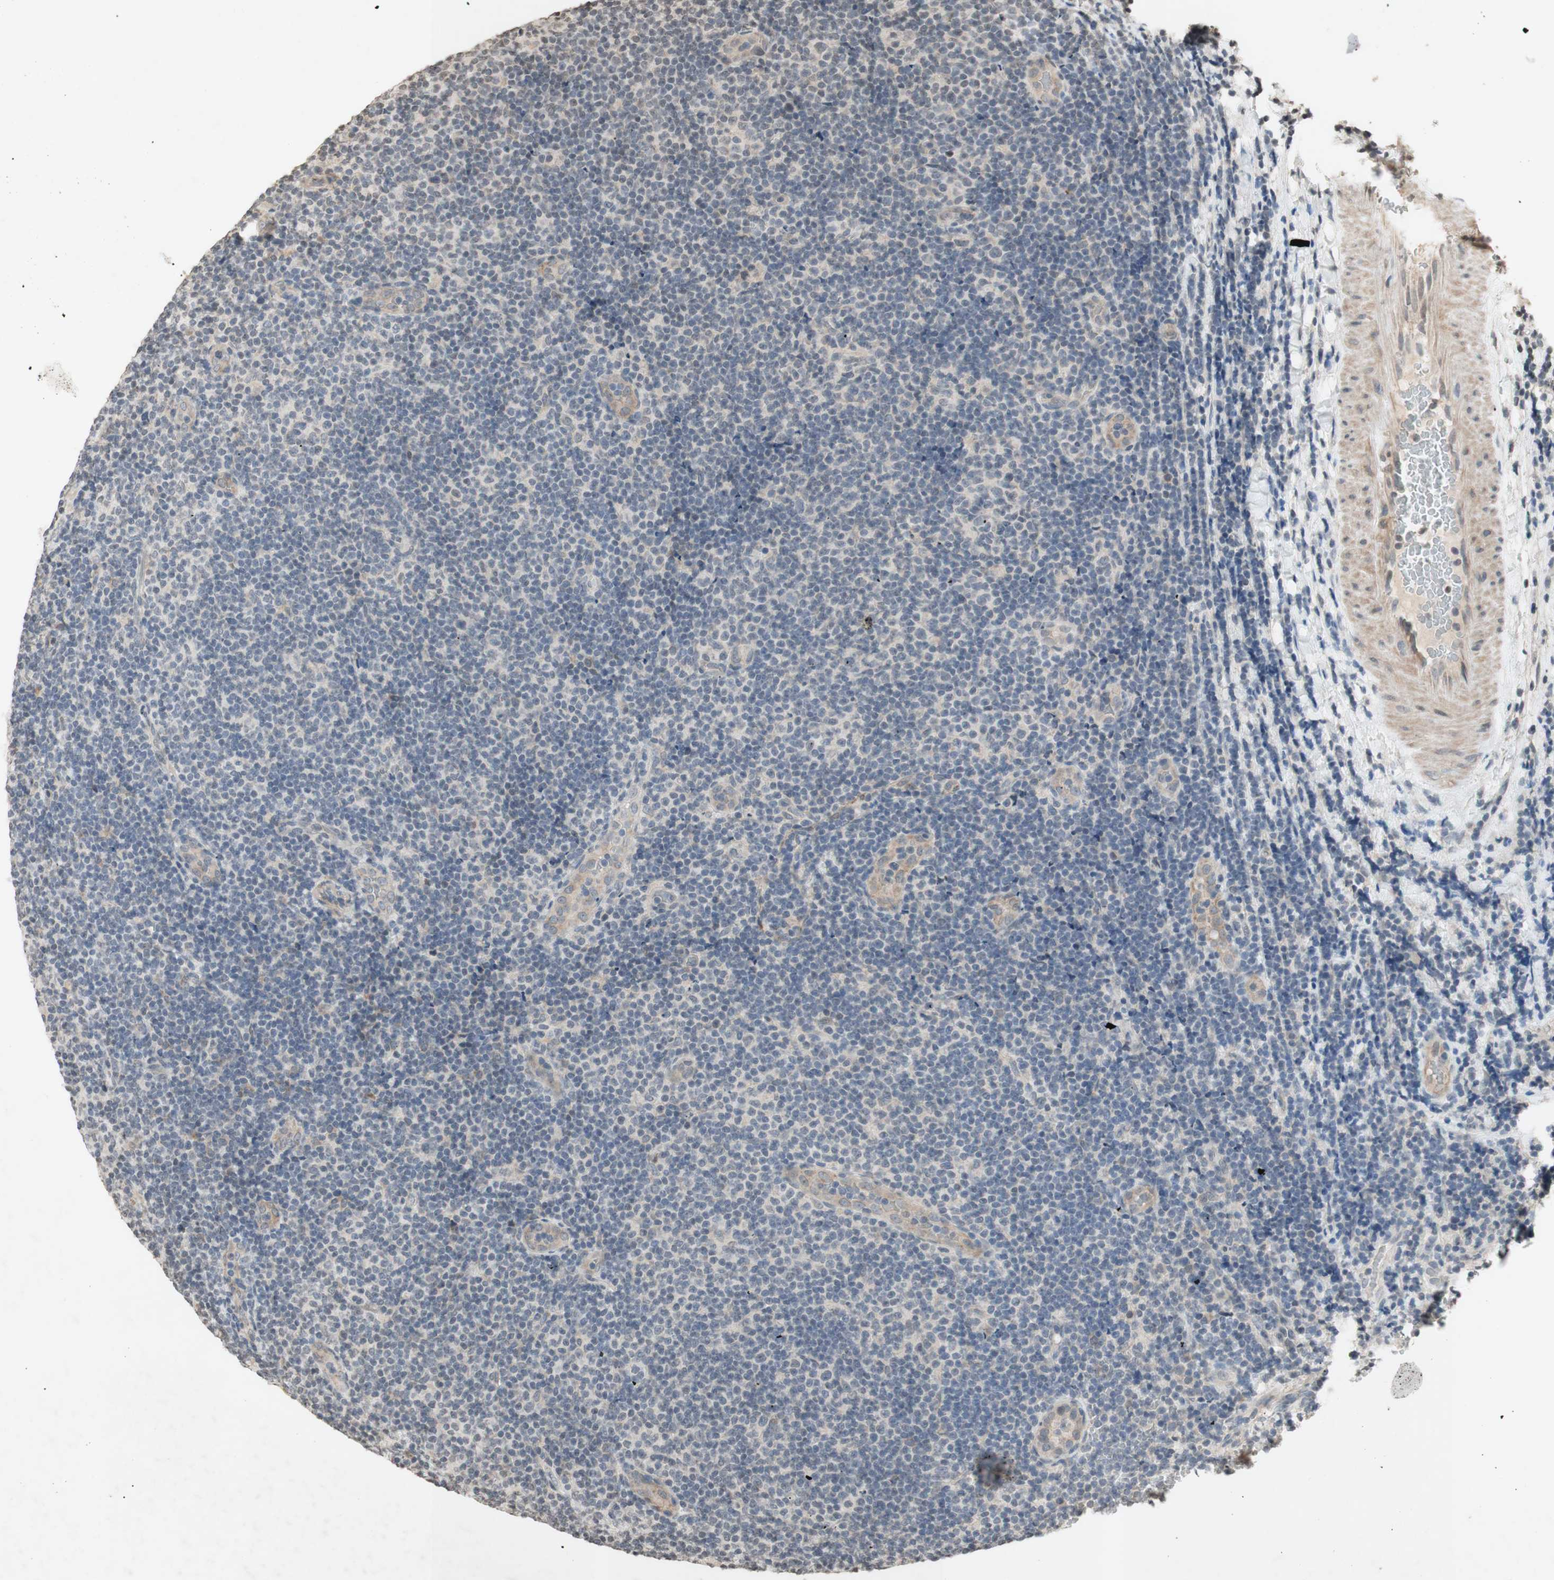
{"staining": {"intensity": "negative", "quantity": "none", "location": "none"}, "tissue": "lymphoma", "cell_type": "Tumor cells", "image_type": "cancer", "snomed": [{"axis": "morphology", "description": "Malignant lymphoma, non-Hodgkin's type, Low grade"}, {"axis": "topography", "description": "Lymph node"}], "caption": "The image demonstrates no staining of tumor cells in lymphoma.", "gene": "GLI1", "patient": {"sex": "male", "age": 83}}